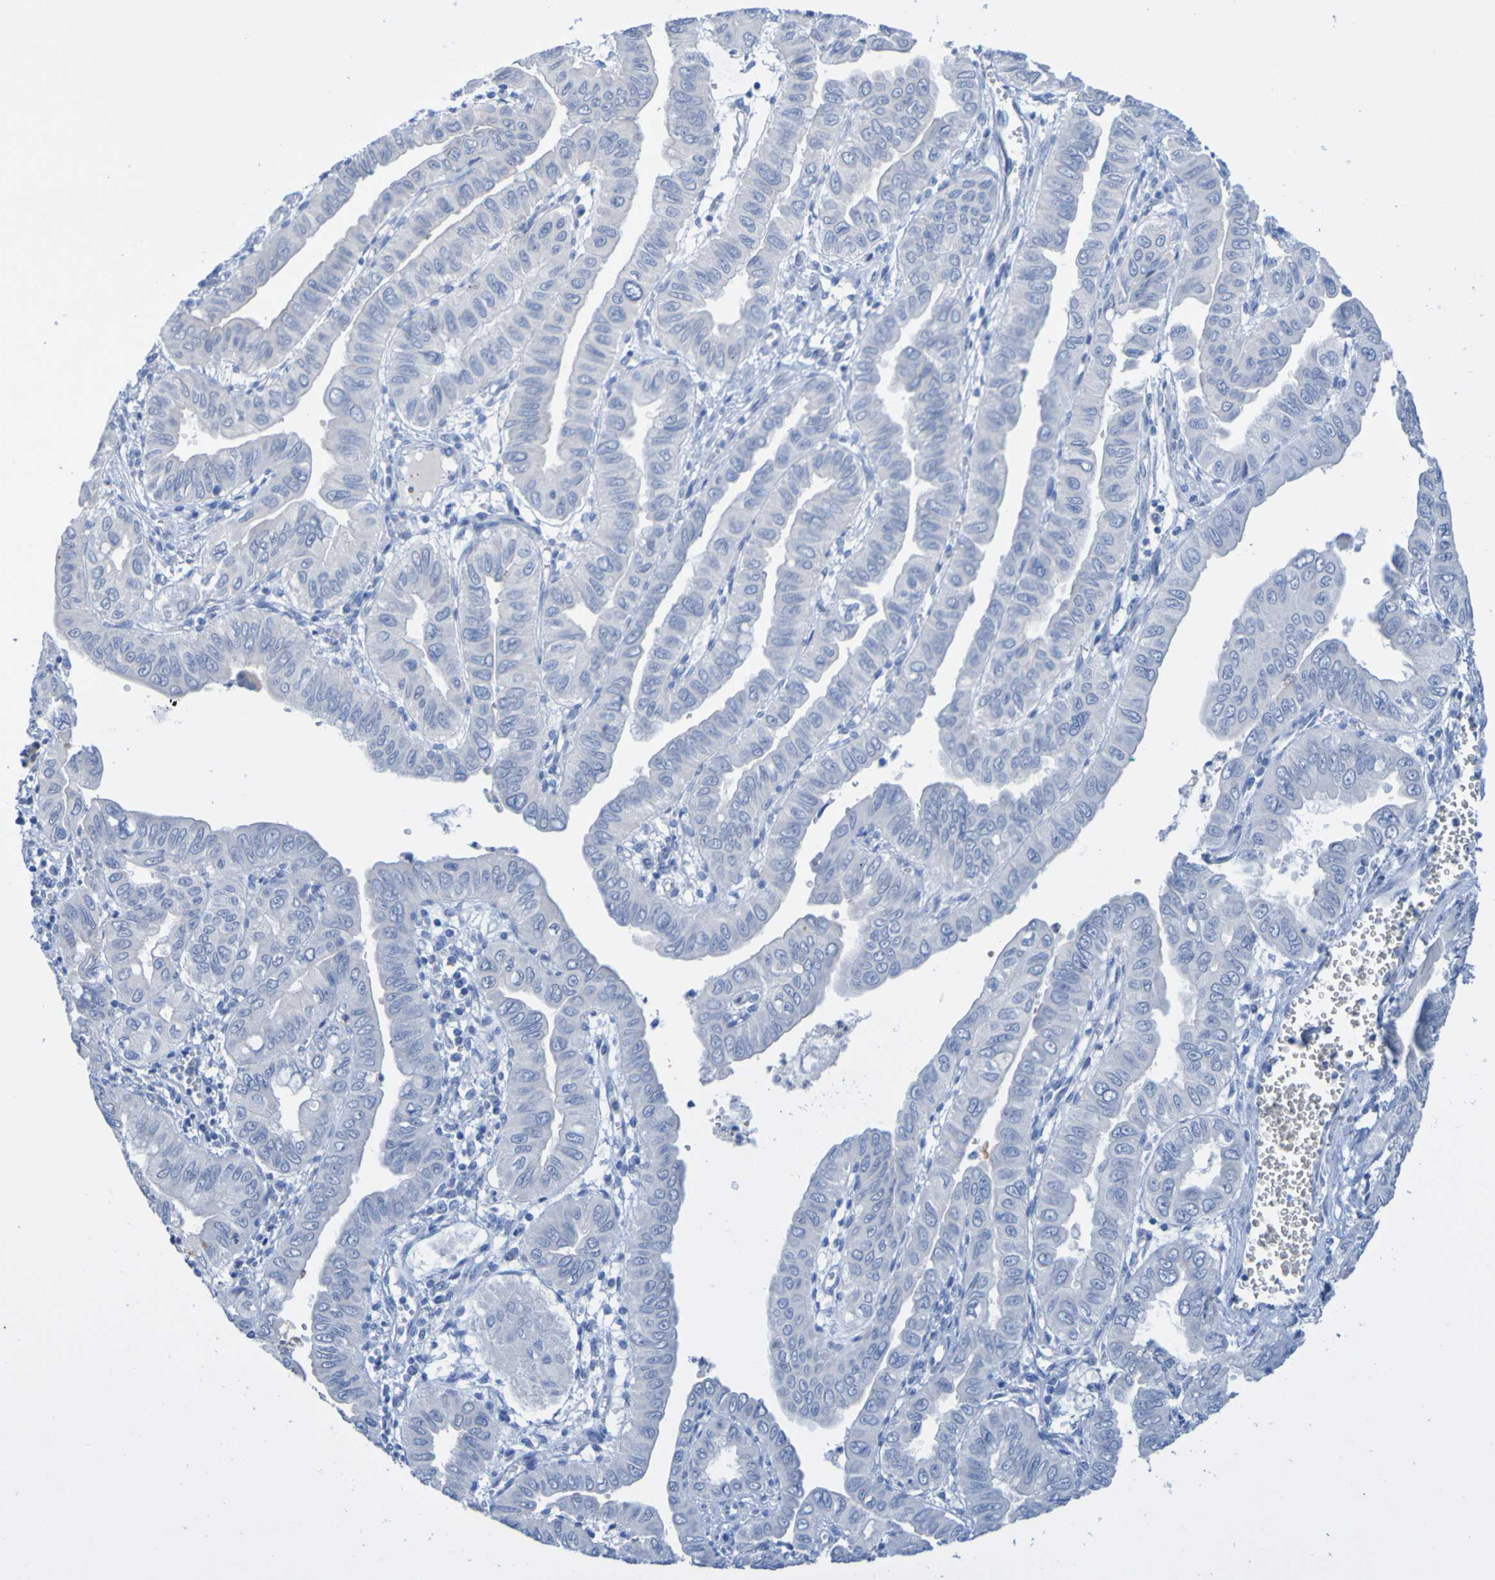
{"staining": {"intensity": "negative", "quantity": "none", "location": "none"}, "tissue": "pancreatic cancer", "cell_type": "Tumor cells", "image_type": "cancer", "snomed": [{"axis": "morphology", "description": "Normal tissue, NOS"}, {"axis": "topography", "description": "Lymph node"}], "caption": "Pancreatic cancer stained for a protein using immunohistochemistry (IHC) reveals no staining tumor cells.", "gene": "ACMSD", "patient": {"sex": "male", "age": 50}}